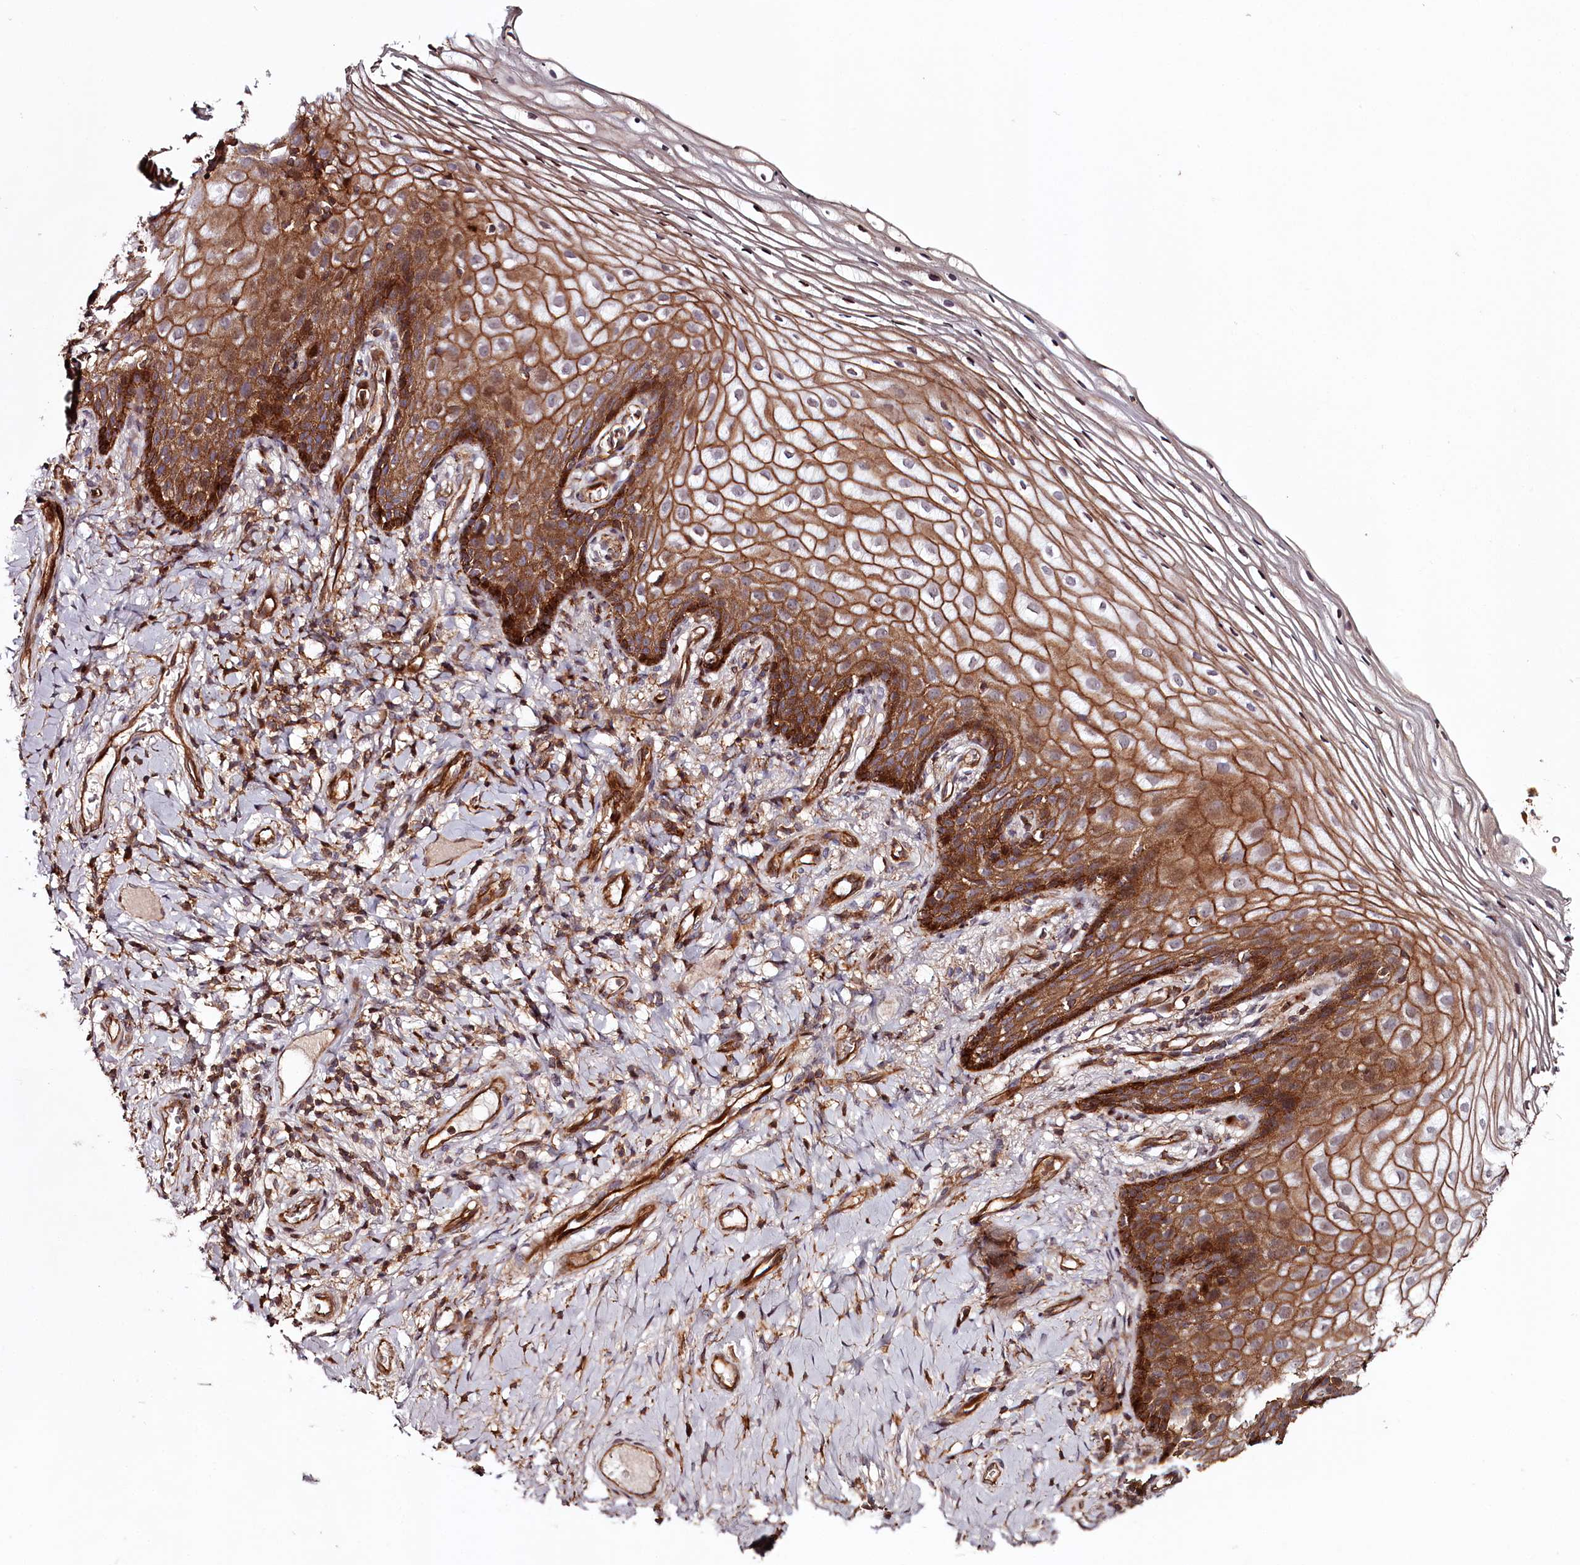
{"staining": {"intensity": "strong", "quantity": ">75%", "location": "cytoplasmic/membranous"}, "tissue": "vagina", "cell_type": "Squamous epithelial cells", "image_type": "normal", "snomed": [{"axis": "morphology", "description": "Normal tissue, NOS"}, {"axis": "topography", "description": "Vagina"}], "caption": "Immunohistochemistry staining of benign vagina, which displays high levels of strong cytoplasmic/membranous positivity in approximately >75% of squamous epithelial cells indicating strong cytoplasmic/membranous protein expression. The staining was performed using DAB (3,3'-diaminobenzidine) (brown) for protein detection and nuclei were counterstained in hematoxylin (blue).", "gene": "KIF14", "patient": {"sex": "female", "age": 60}}